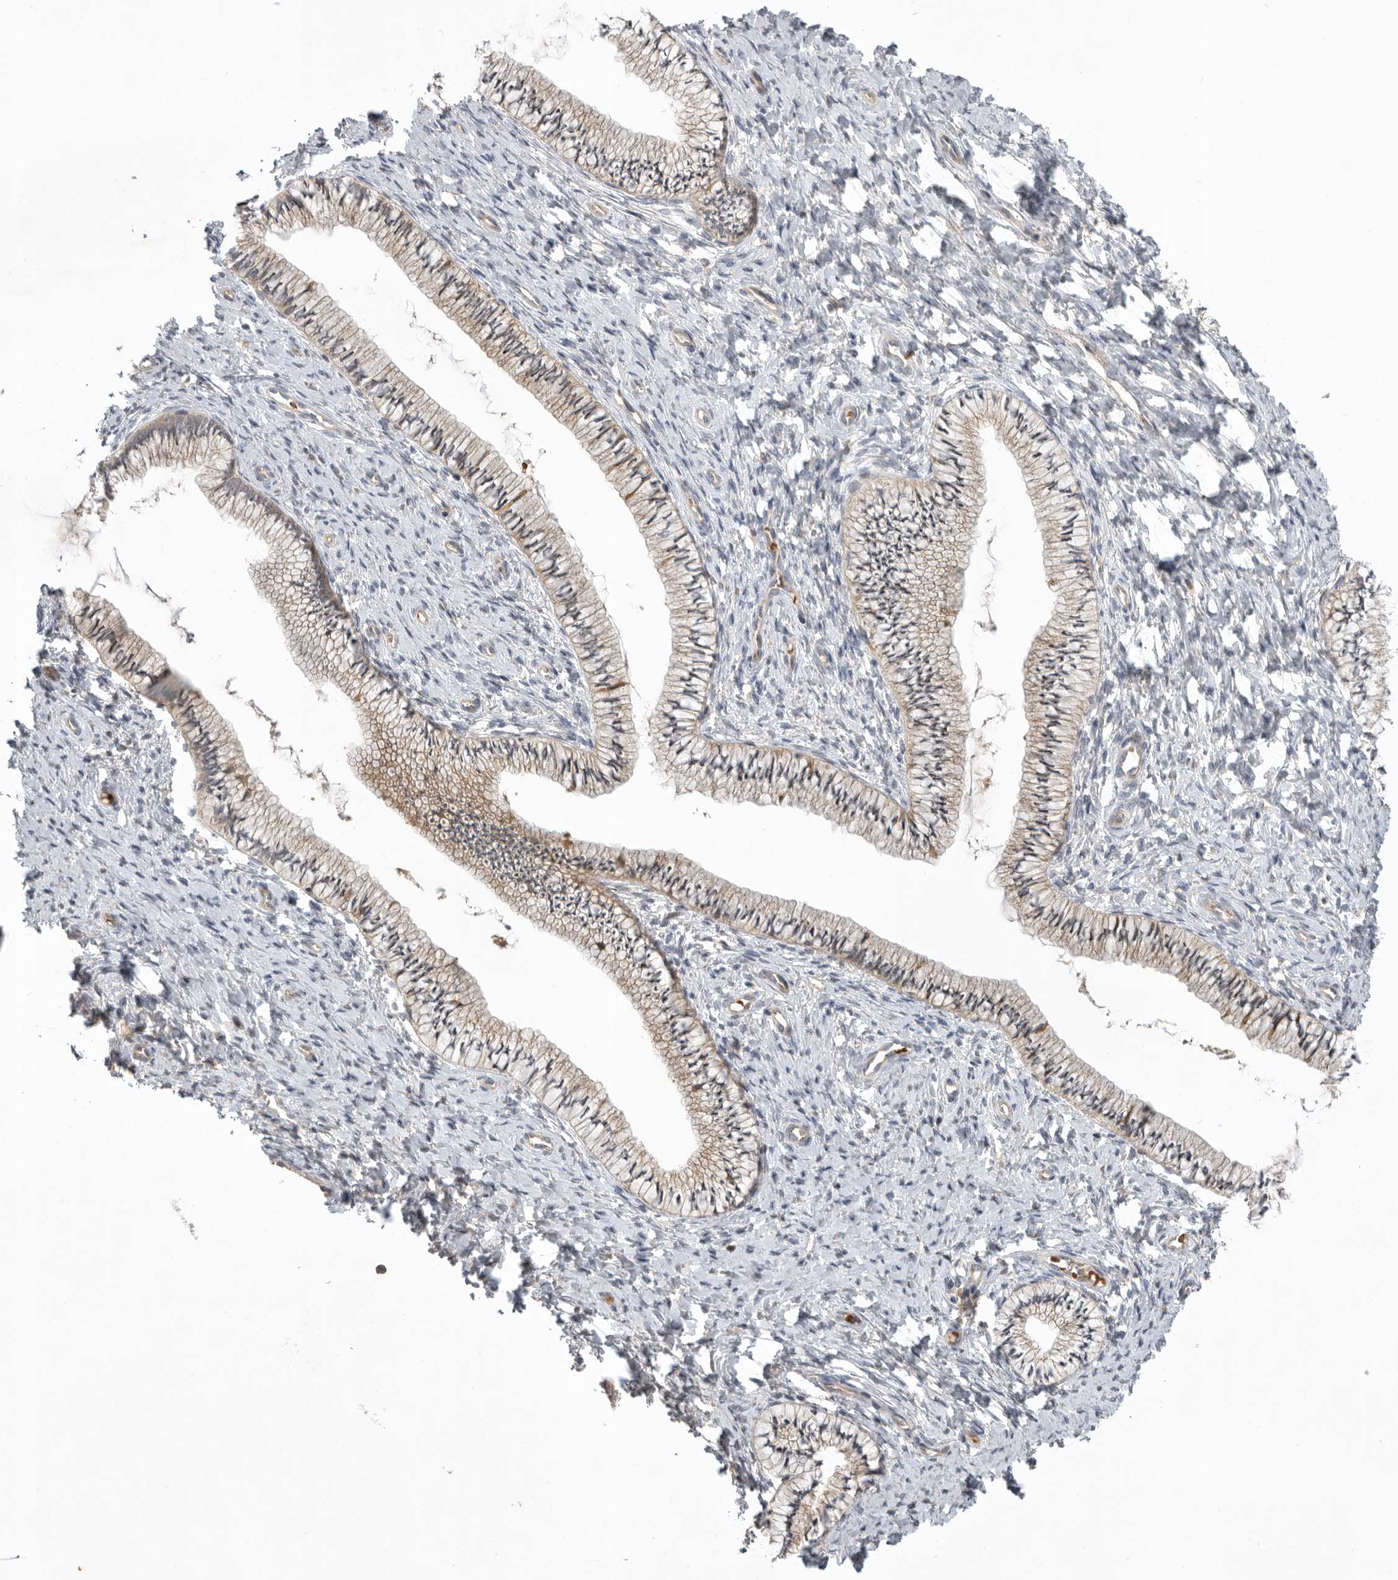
{"staining": {"intensity": "weak", "quantity": ">75%", "location": "cytoplasmic/membranous"}, "tissue": "cervix", "cell_type": "Glandular cells", "image_type": "normal", "snomed": [{"axis": "morphology", "description": "Normal tissue, NOS"}, {"axis": "topography", "description": "Cervix"}], "caption": "Glandular cells reveal low levels of weak cytoplasmic/membranous expression in approximately >75% of cells in benign cervix. Nuclei are stained in blue.", "gene": "KIF2B", "patient": {"sex": "female", "age": 36}}